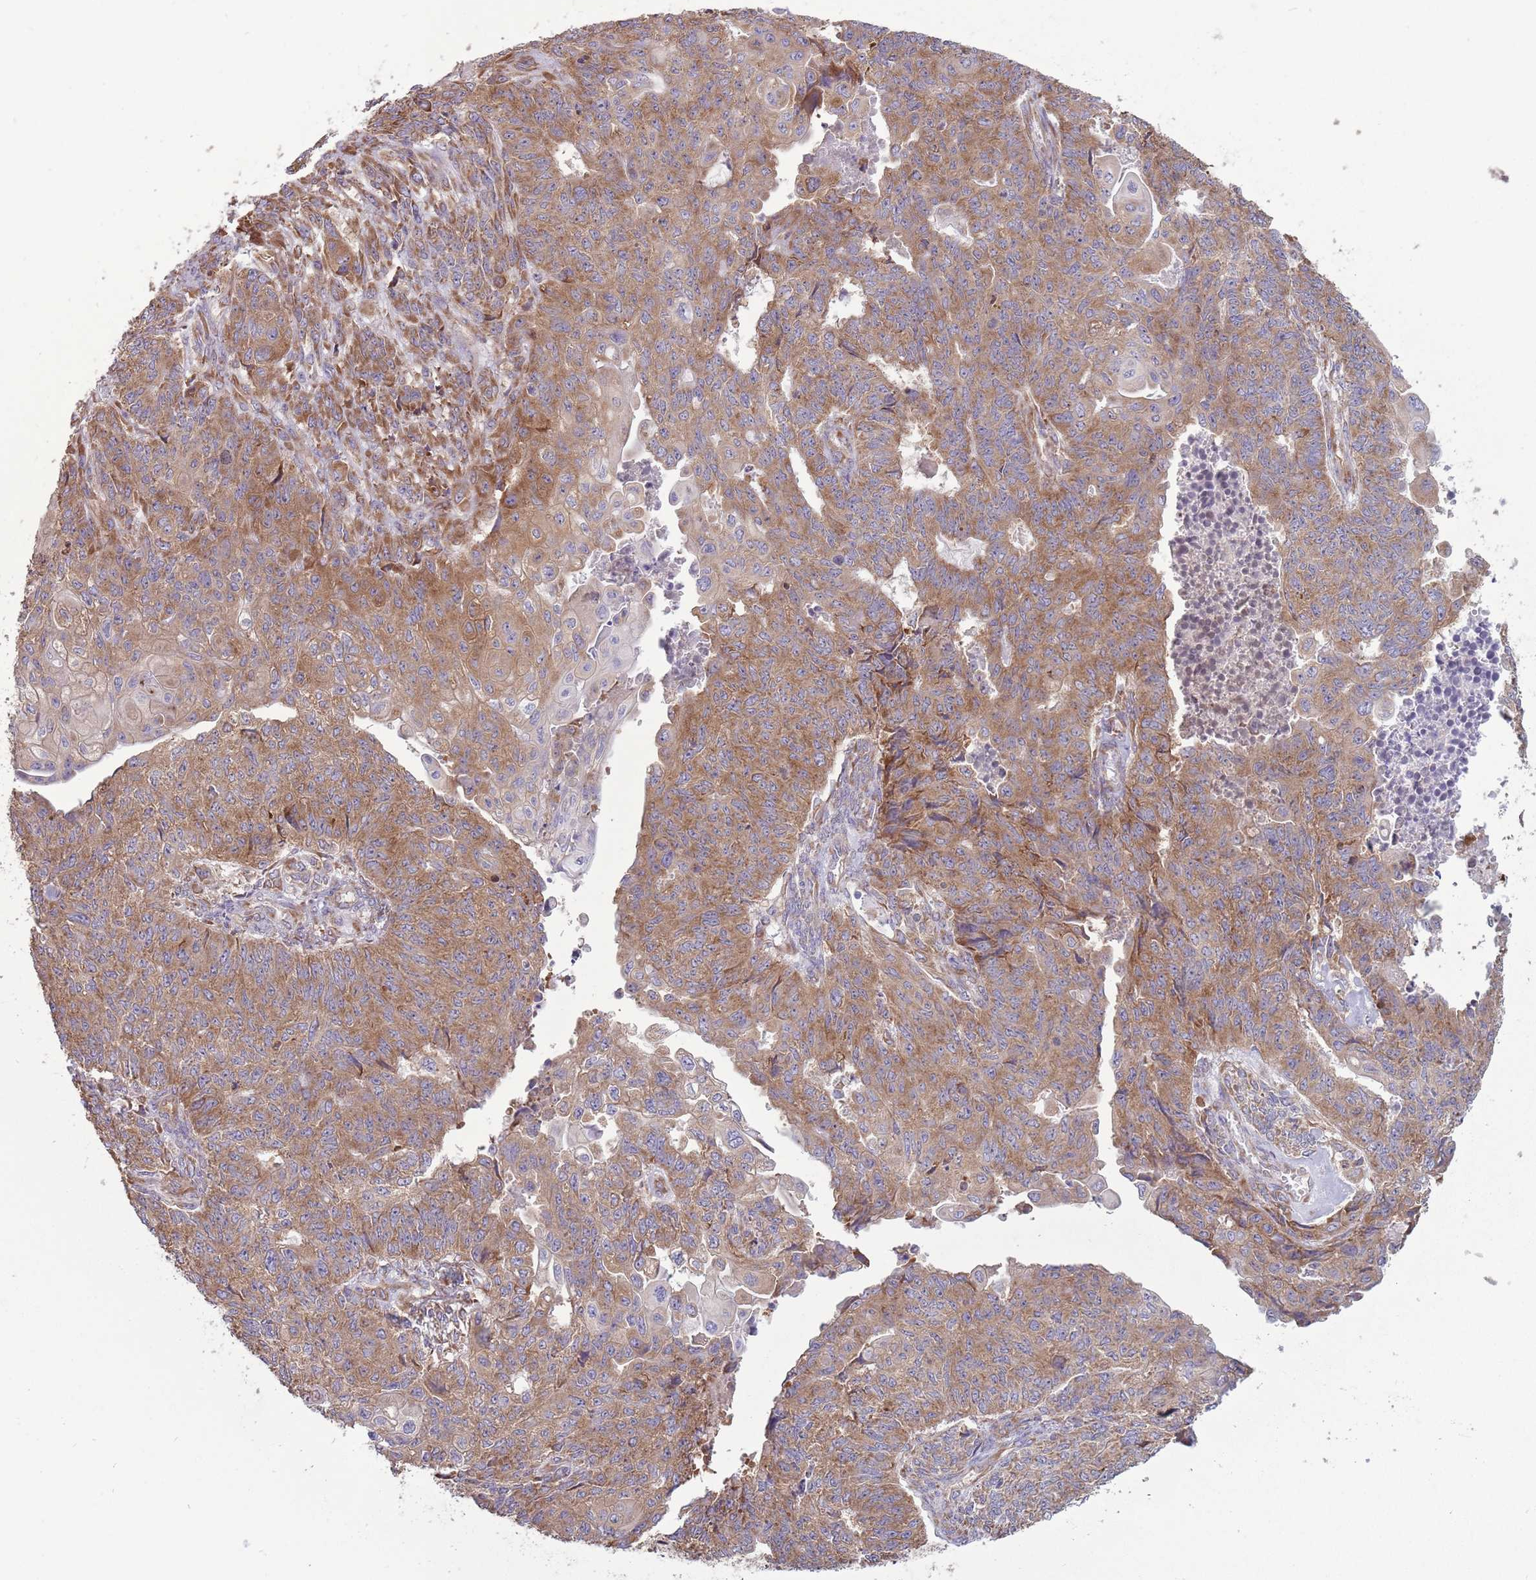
{"staining": {"intensity": "moderate", "quantity": ">75%", "location": "cytoplasmic/membranous"}, "tissue": "endometrial cancer", "cell_type": "Tumor cells", "image_type": "cancer", "snomed": [{"axis": "morphology", "description": "Adenocarcinoma, NOS"}, {"axis": "topography", "description": "Endometrium"}], "caption": "Immunohistochemistry (IHC) staining of endometrial cancer, which shows medium levels of moderate cytoplasmic/membranous staining in about >75% of tumor cells indicating moderate cytoplasmic/membranous protein expression. The staining was performed using DAB (3,3'-diaminobenzidine) (brown) for protein detection and nuclei were counterstained in hematoxylin (blue).", "gene": "RPL17-C18orf32", "patient": {"sex": "female", "age": 32}}